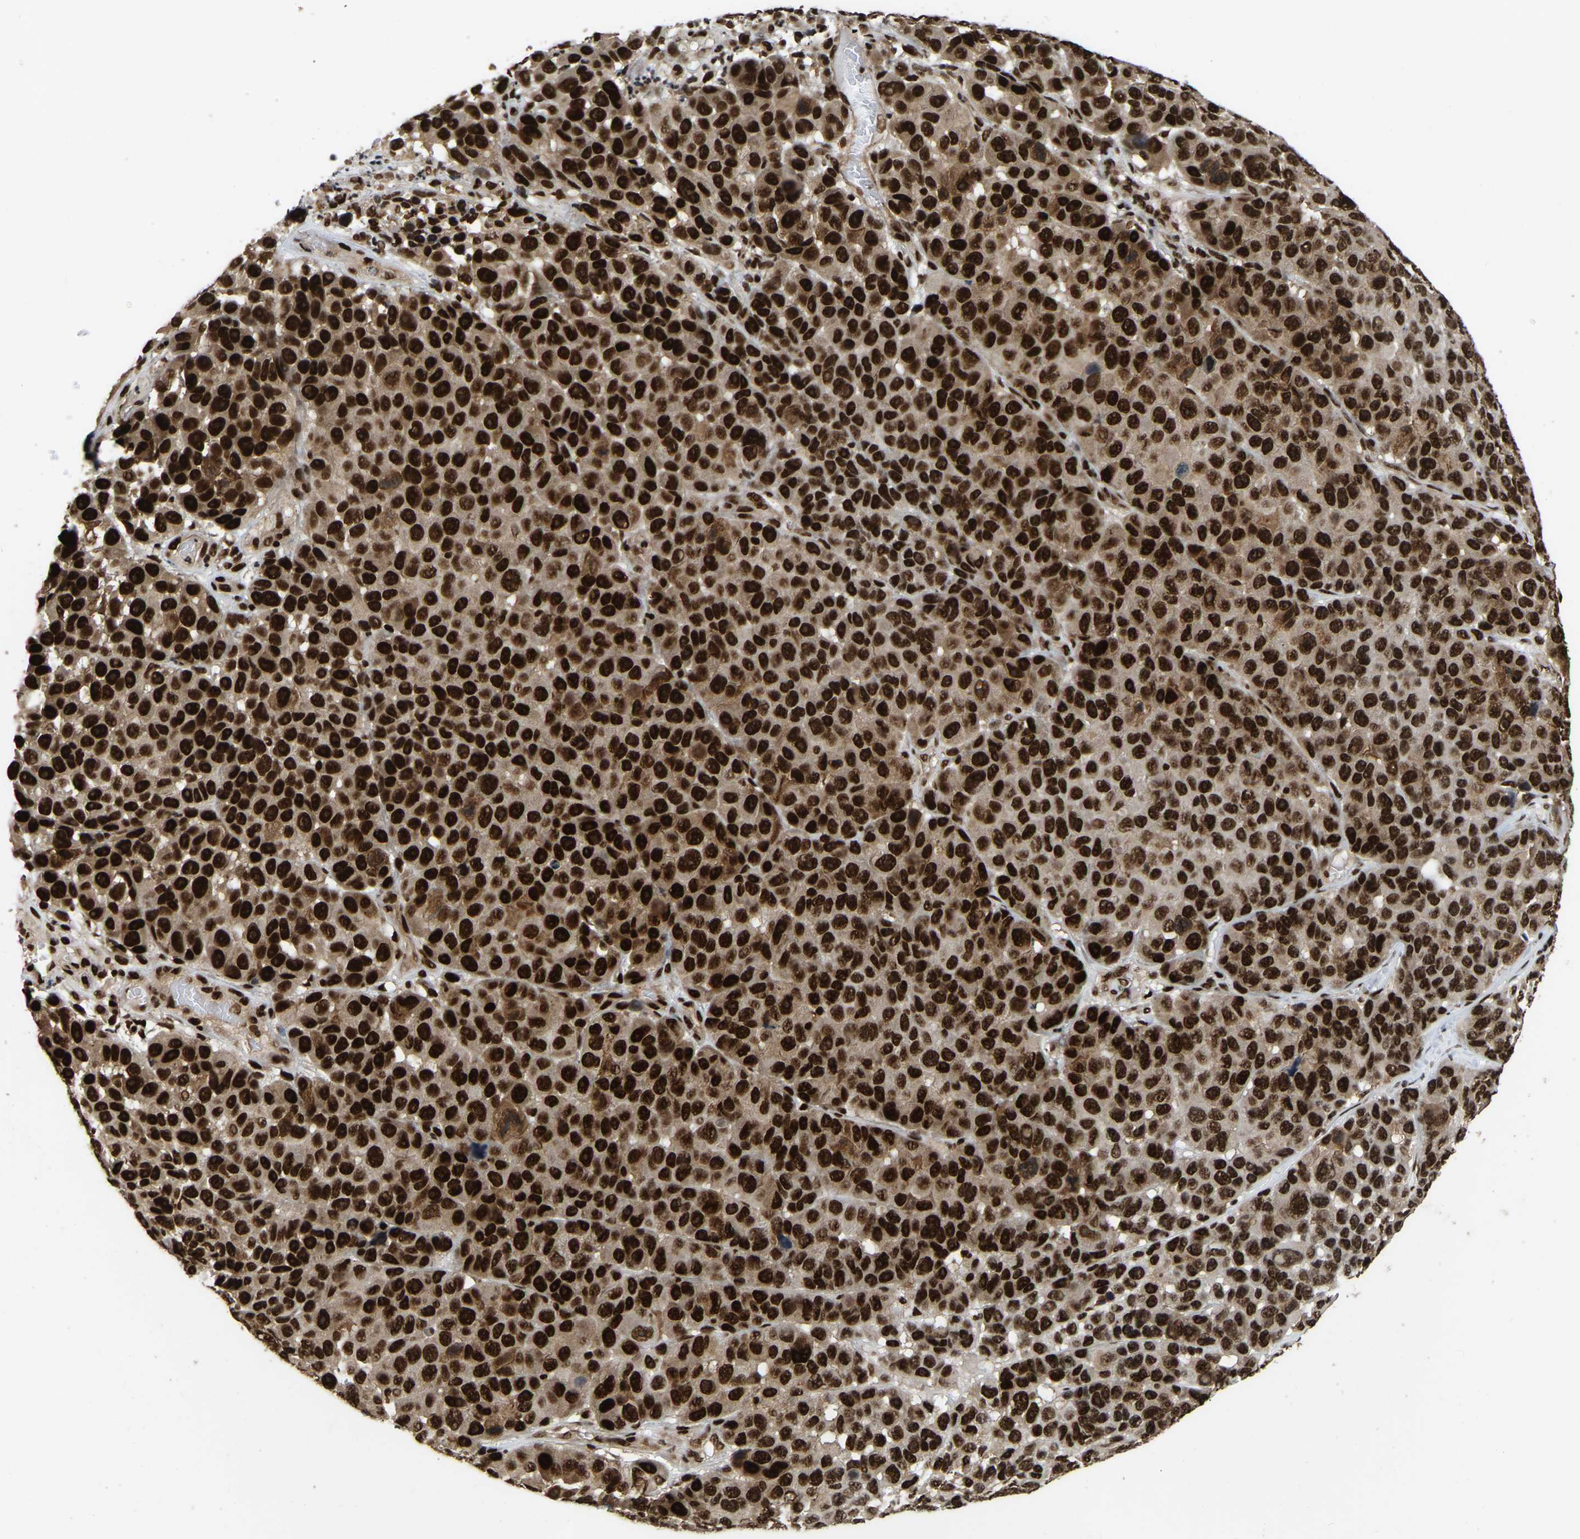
{"staining": {"intensity": "strong", "quantity": ">75%", "location": "nuclear"}, "tissue": "melanoma", "cell_type": "Tumor cells", "image_type": "cancer", "snomed": [{"axis": "morphology", "description": "Malignant melanoma, NOS"}, {"axis": "topography", "description": "Skin"}], "caption": "High-power microscopy captured an IHC micrograph of malignant melanoma, revealing strong nuclear staining in approximately >75% of tumor cells. The protein is stained brown, and the nuclei are stained in blue (DAB (3,3'-diaminobenzidine) IHC with brightfield microscopy, high magnification).", "gene": "TBL1XR1", "patient": {"sex": "male", "age": 53}}